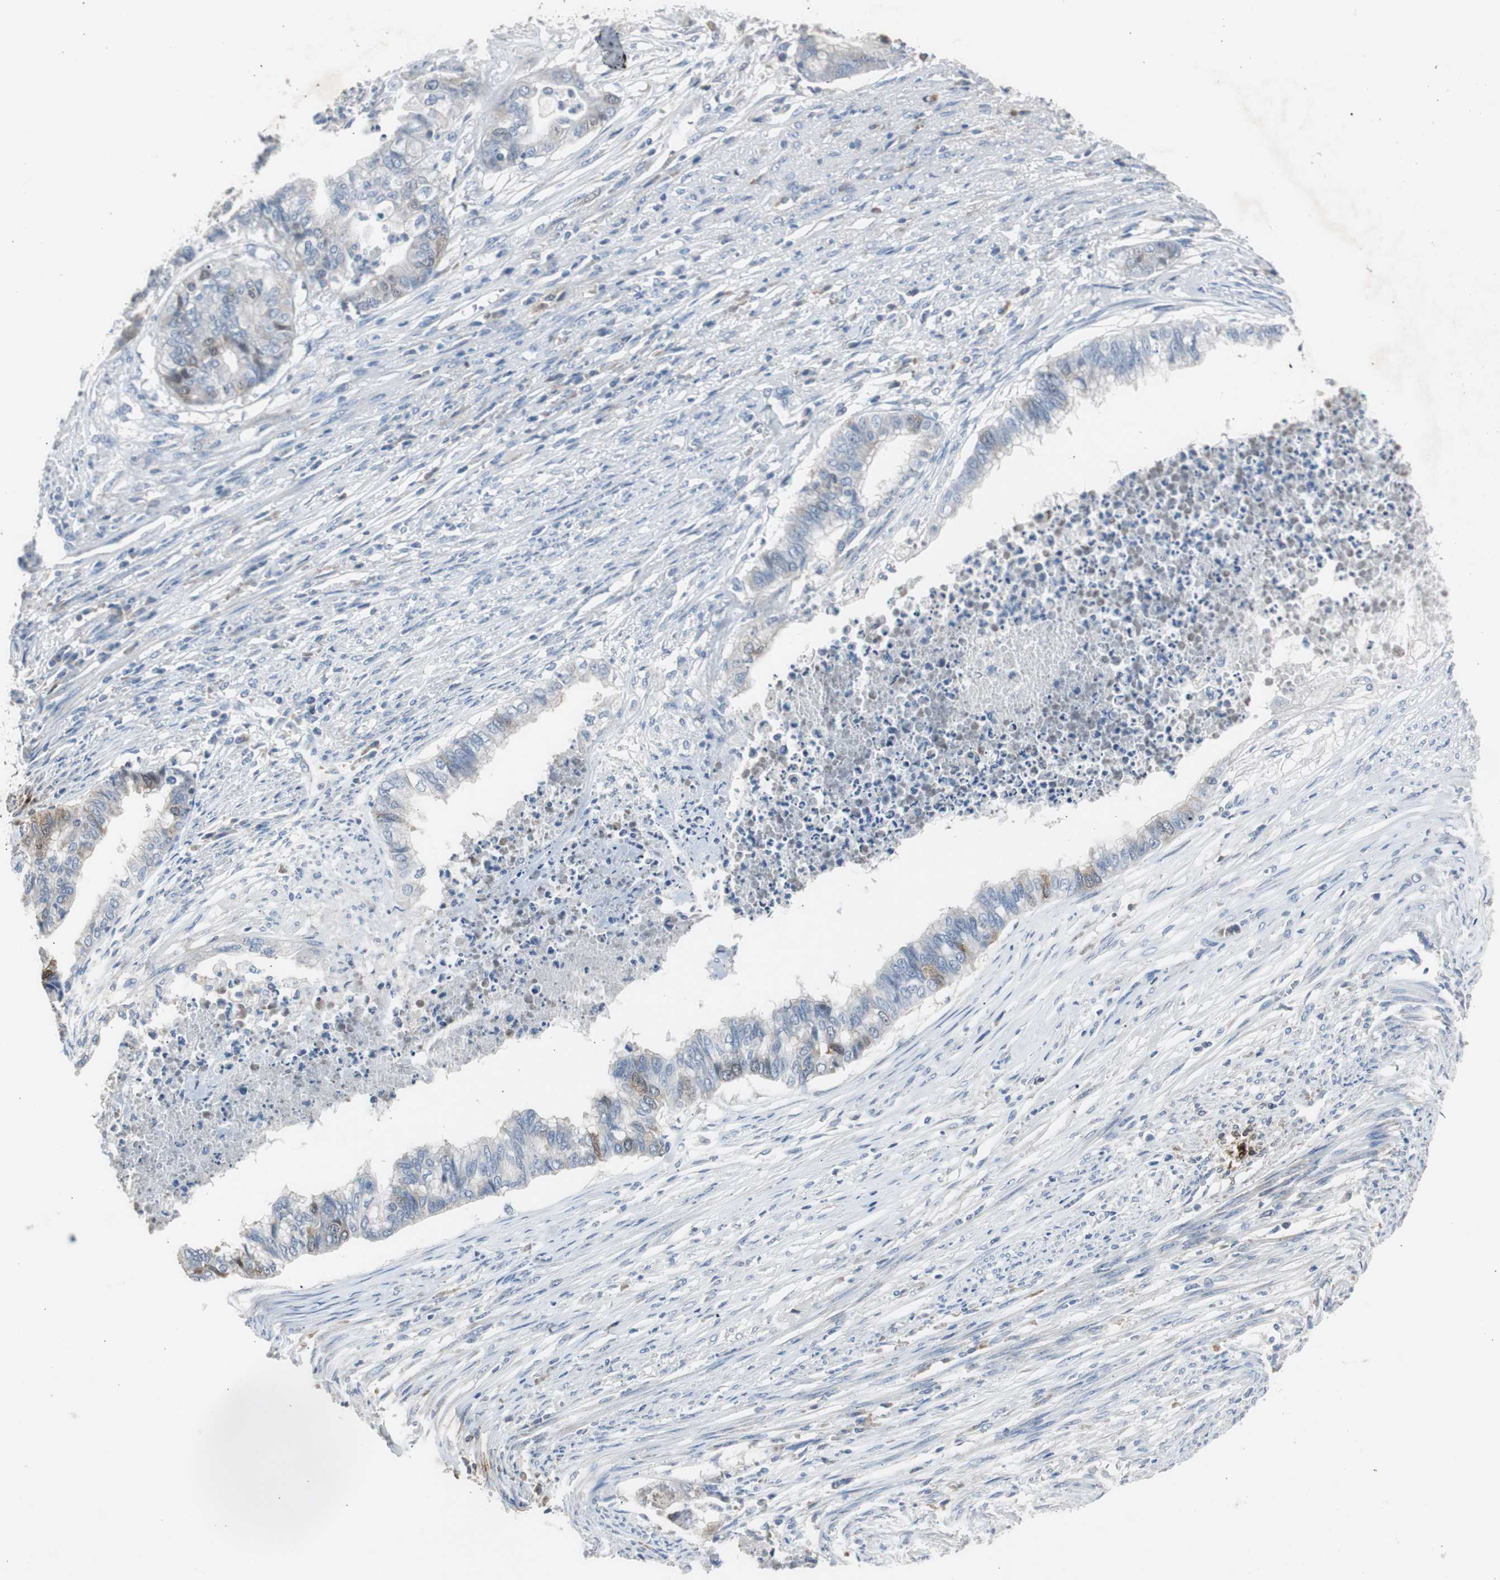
{"staining": {"intensity": "weak", "quantity": "<25%", "location": "cytoplasmic/membranous"}, "tissue": "endometrial cancer", "cell_type": "Tumor cells", "image_type": "cancer", "snomed": [{"axis": "morphology", "description": "Adenocarcinoma, NOS"}, {"axis": "topography", "description": "Endometrium"}], "caption": "IHC photomicrograph of adenocarcinoma (endometrial) stained for a protein (brown), which exhibits no staining in tumor cells. (Brightfield microscopy of DAB (3,3'-diaminobenzidine) immunohistochemistry (IHC) at high magnification).", "gene": "TK1", "patient": {"sex": "female", "age": 79}}